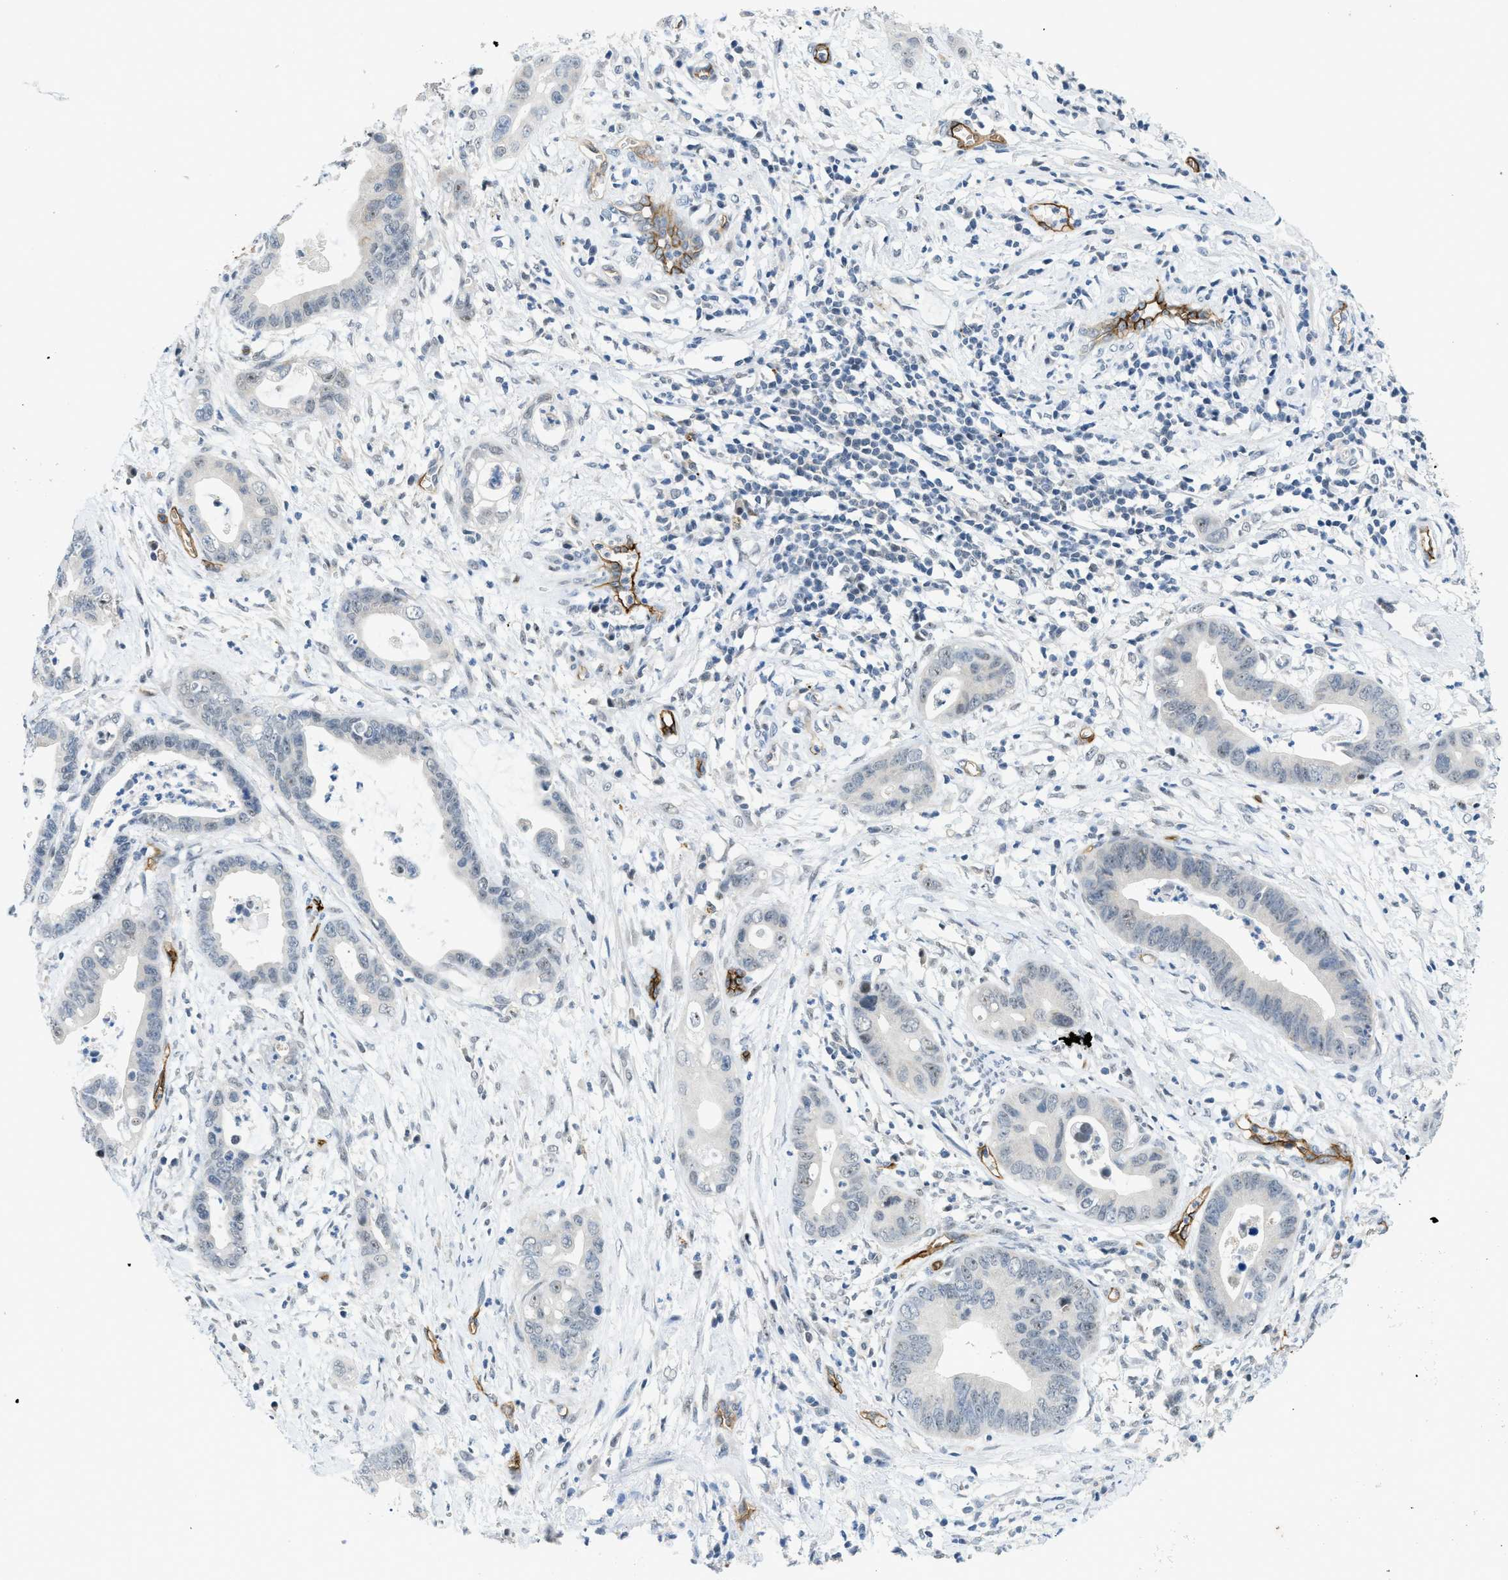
{"staining": {"intensity": "negative", "quantity": "none", "location": "none"}, "tissue": "cervical cancer", "cell_type": "Tumor cells", "image_type": "cancer", "snomed": [{"axis": "morphology", "description": "Adenocarcinoma, NOS"}, {"axis": "topography", "description": "Cervix"}], "caption": "A high-resolution micrograph shows immunohistochemistry (IHC) staining of cervical cancer (adenocarcinoma), which exhibits no significant staining in tumor cells.", "gene": "SLCO2A1", "patient": {"sex": "female", "age": 44}}